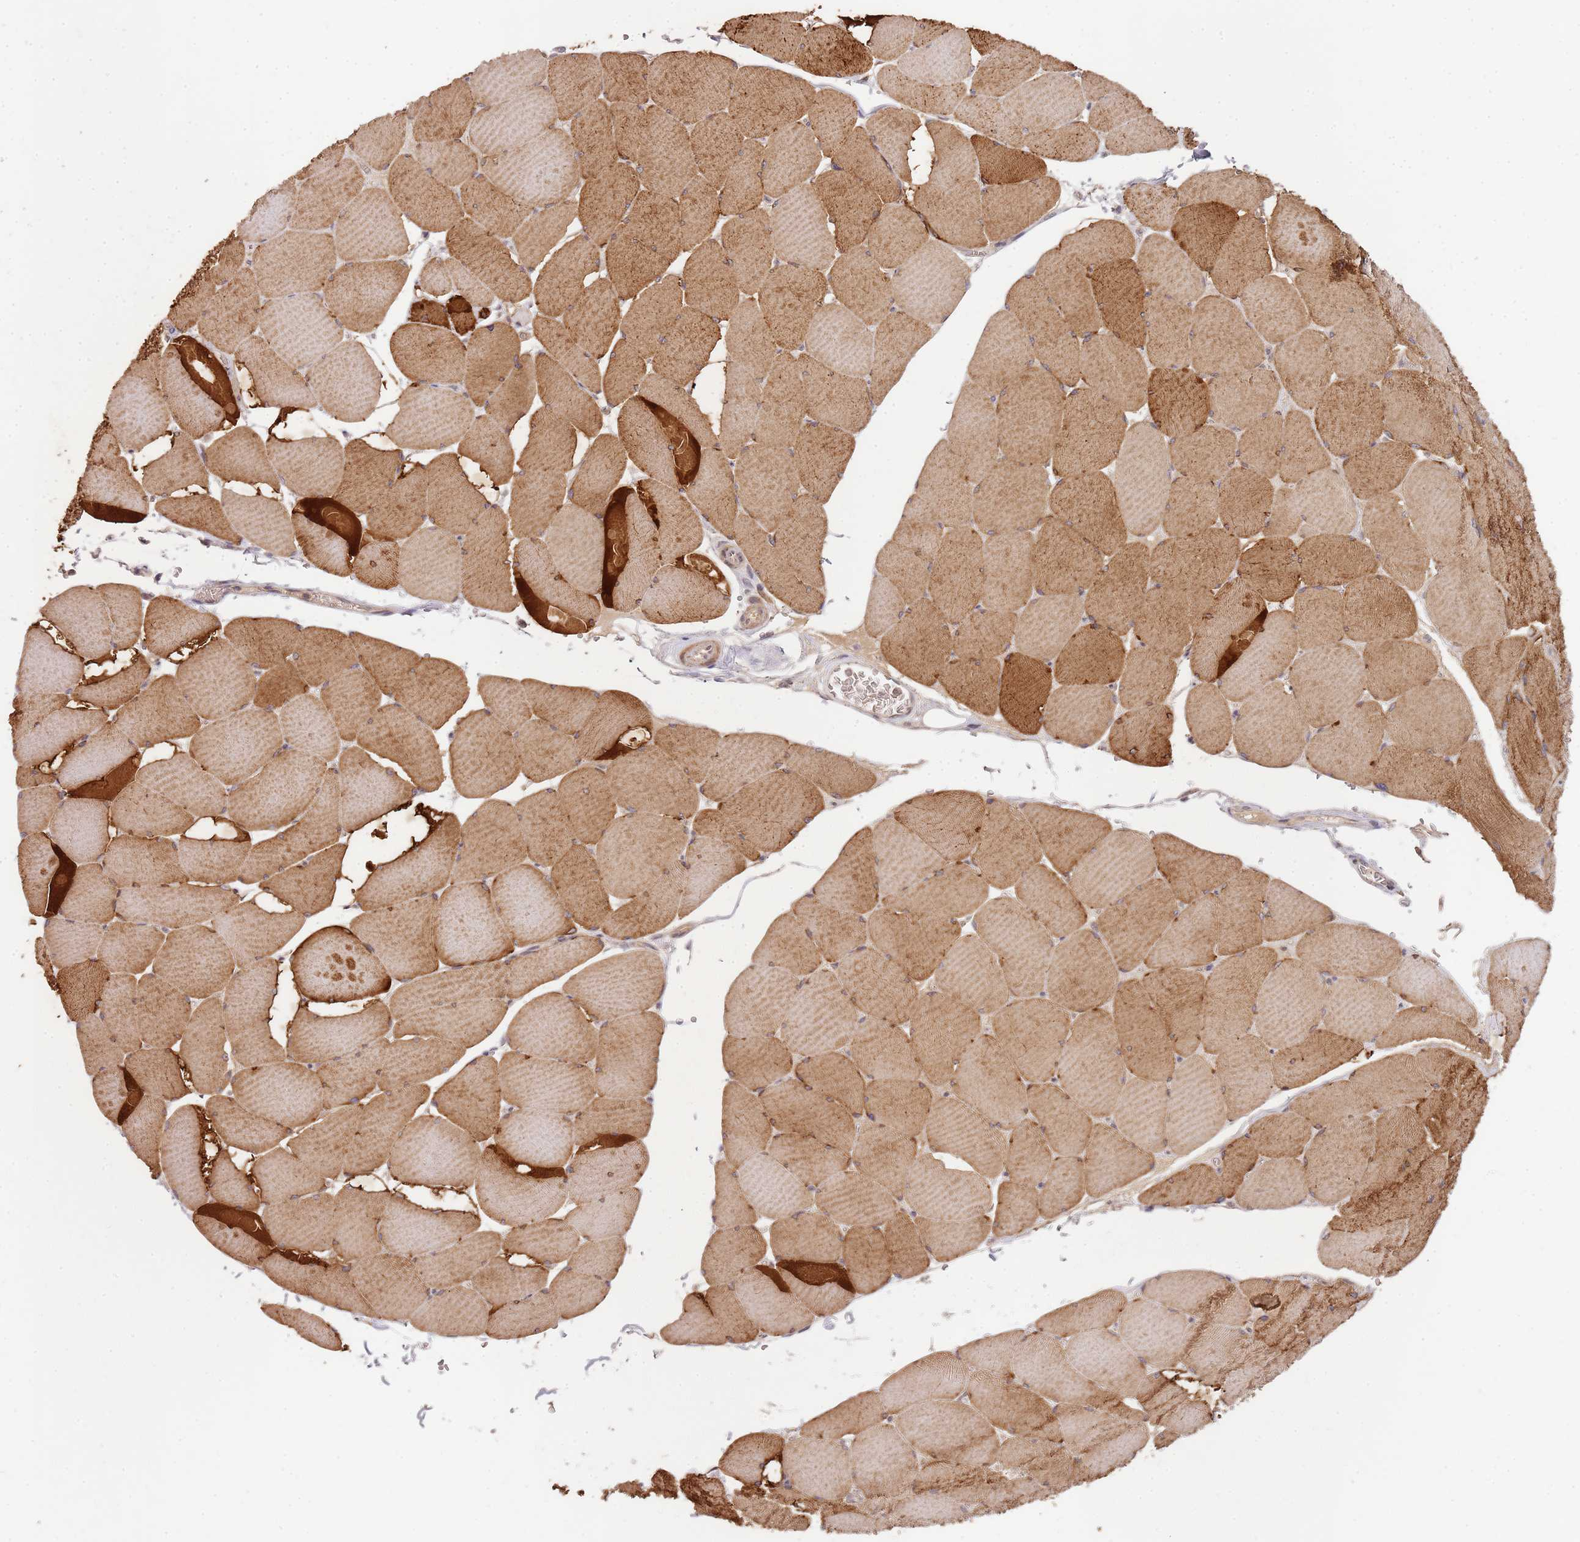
{"staining": {"intensity": "strong", "quantity": ">75%", "location": "cytoplasmic/membranous"}, "tissue": "skeletal muscle", "cell_type": "Myocytes", "image_type": "normal", "snomed": [{"axis": "morphology", "description": "Normal tissue, NOS"}, {"axis": "topography", "description": "Skeletal muscle"}, {"axis": "topography", "description": "Head-Neck"}], "caption": "DAB (3,3'-diaminobenzidine) immunohistochemical staining of benign skeletal muscle shows strong cytoplasmic/membranous protein staining in about >75% of myocytes. (Brightfield microscopy of DAB IHC at high magnification).", "gene": "LIN37", "patient": {"sex": "male", "age": 66}}